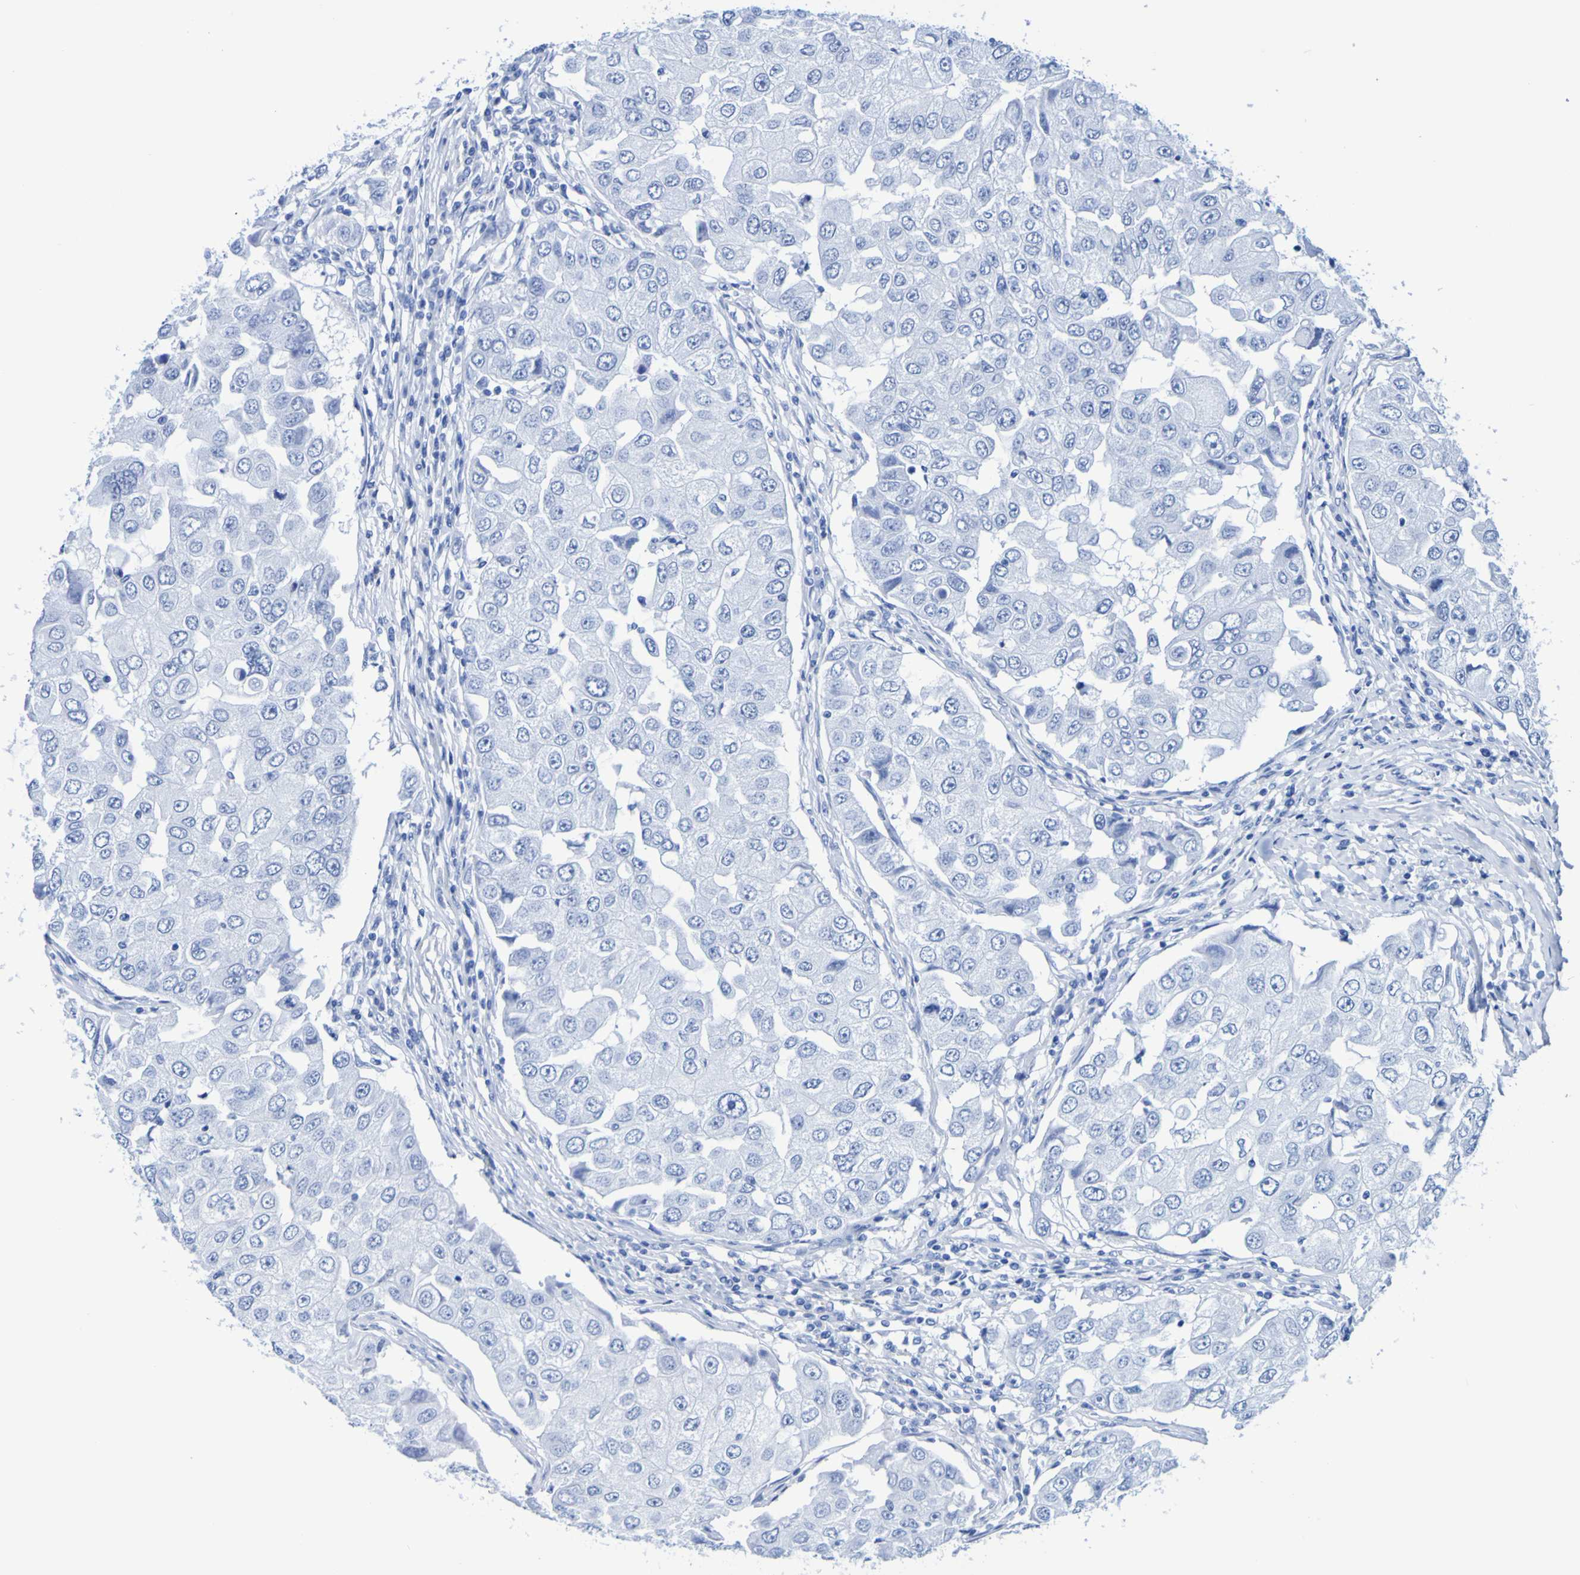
{"staining": {"intensity": "negative", "quantity": "none", "location": "none"}, "tissue": "breast cancer", "cell_type": "Tumor cells", "image_type": "cancer", "snomed": [{"axis": "morphology", "description": "Duct carcinoma"}, {"axis": "topography", "description": "Breast"}], "caption": "Tumor cells show no significant positivity in infiltrating ductal carcinoma (breast).", "gene": "DPEP1", "patient": {"sex": "female", "age": 27}}